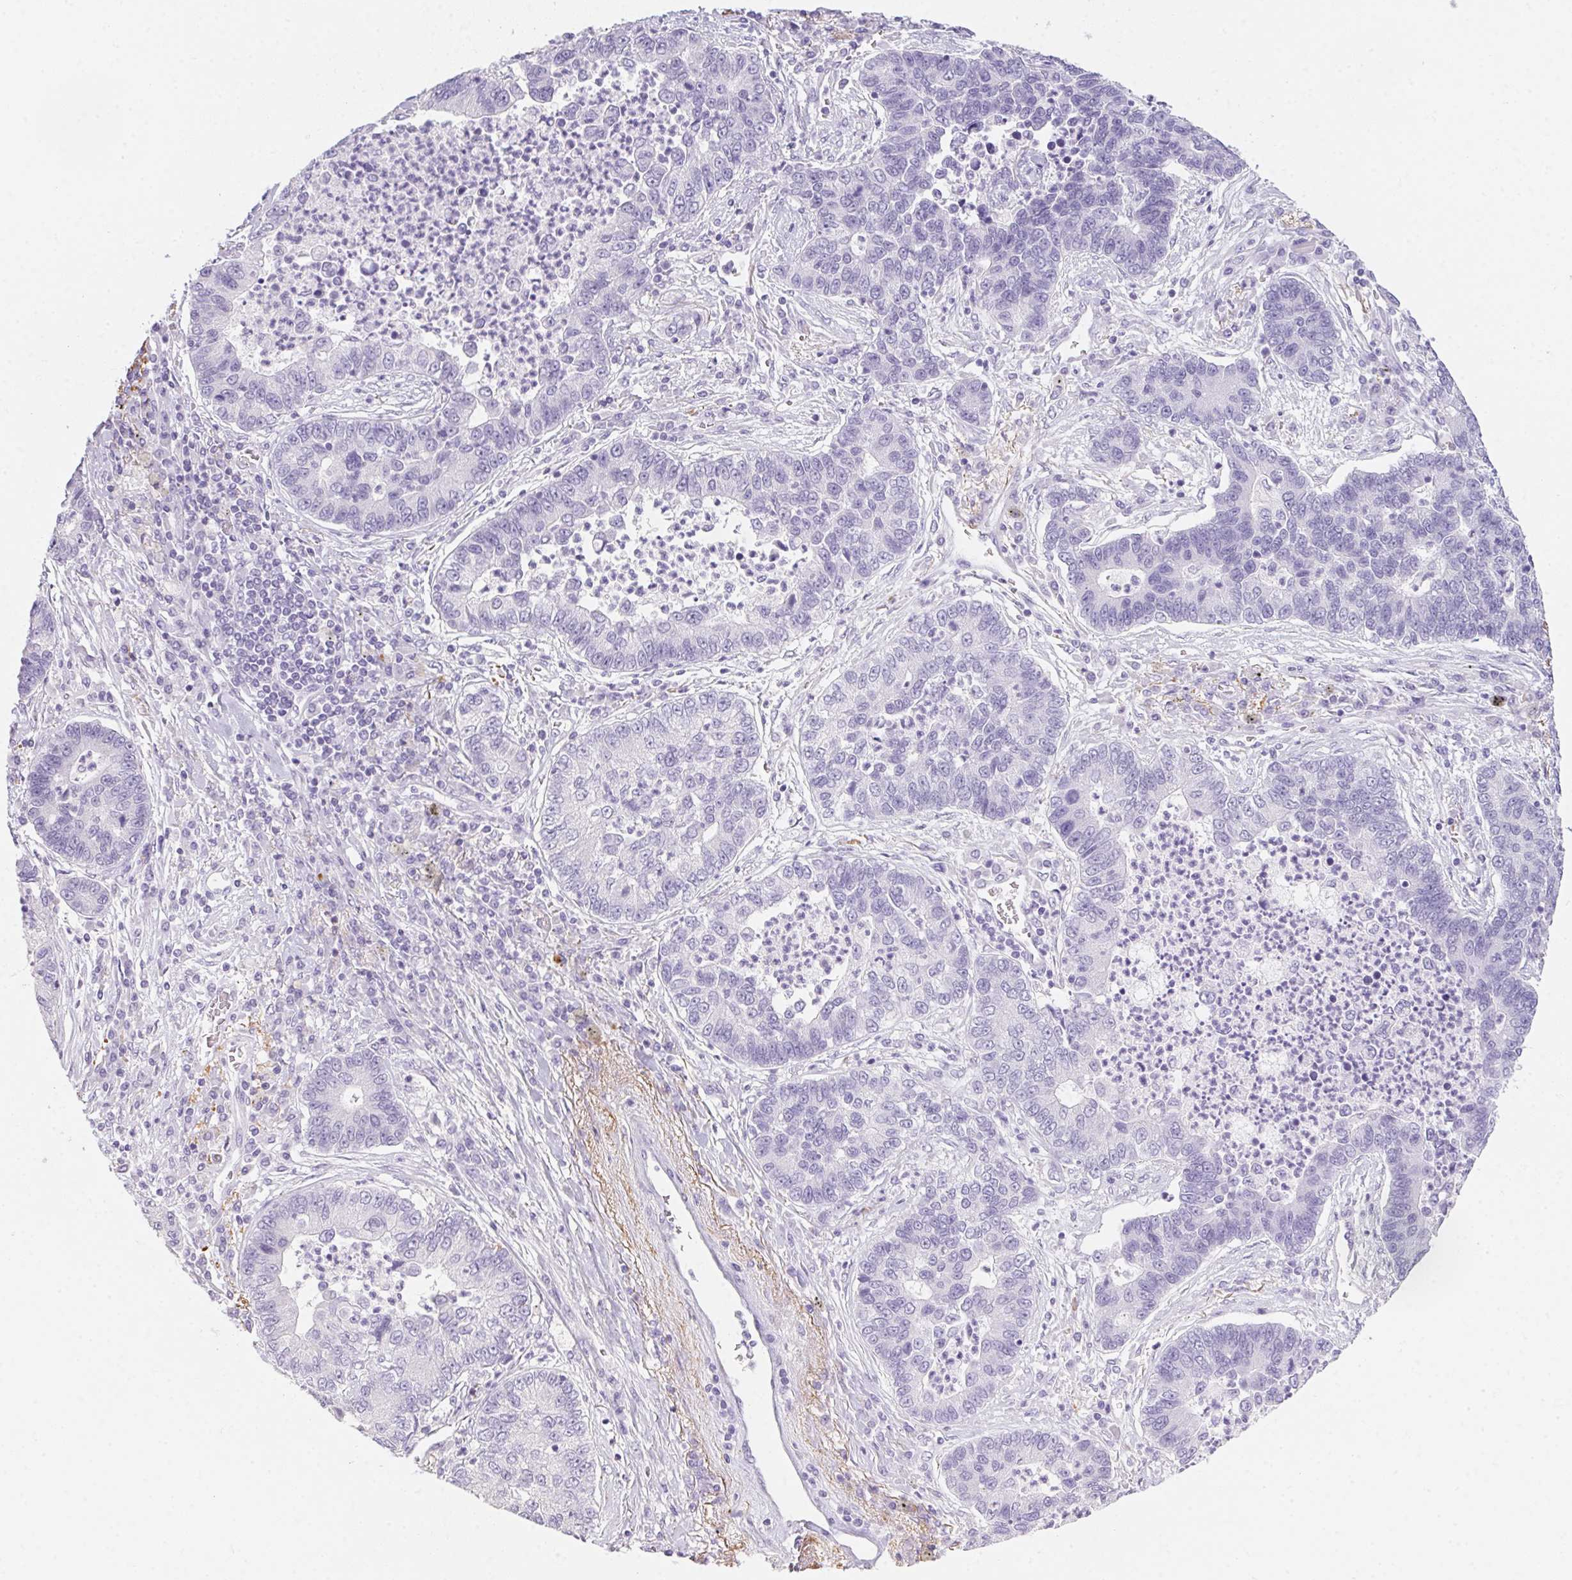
{"staining": {"intensity": "negative", "quantity": "none", "location": "none"}, "tissue": "lung cancer", "cell_type": "Tumor cells", "image_type": "cancer", "snomed": [{"axis": "morphology", "description": "Adenocarcinoma, NOS"}, {"axis": "topography", "description": "Lung"}], "caption": "Immunohistochemistry histopathology image of neoplastic tissue: human lung cancer (adenocarcinoma) stained with DAB (3,3'-diaminobenzidine) displays no significant protein staining in tumor cells.", "gene": "MYL4", "patient": {"sex": "female", "age": 57}}